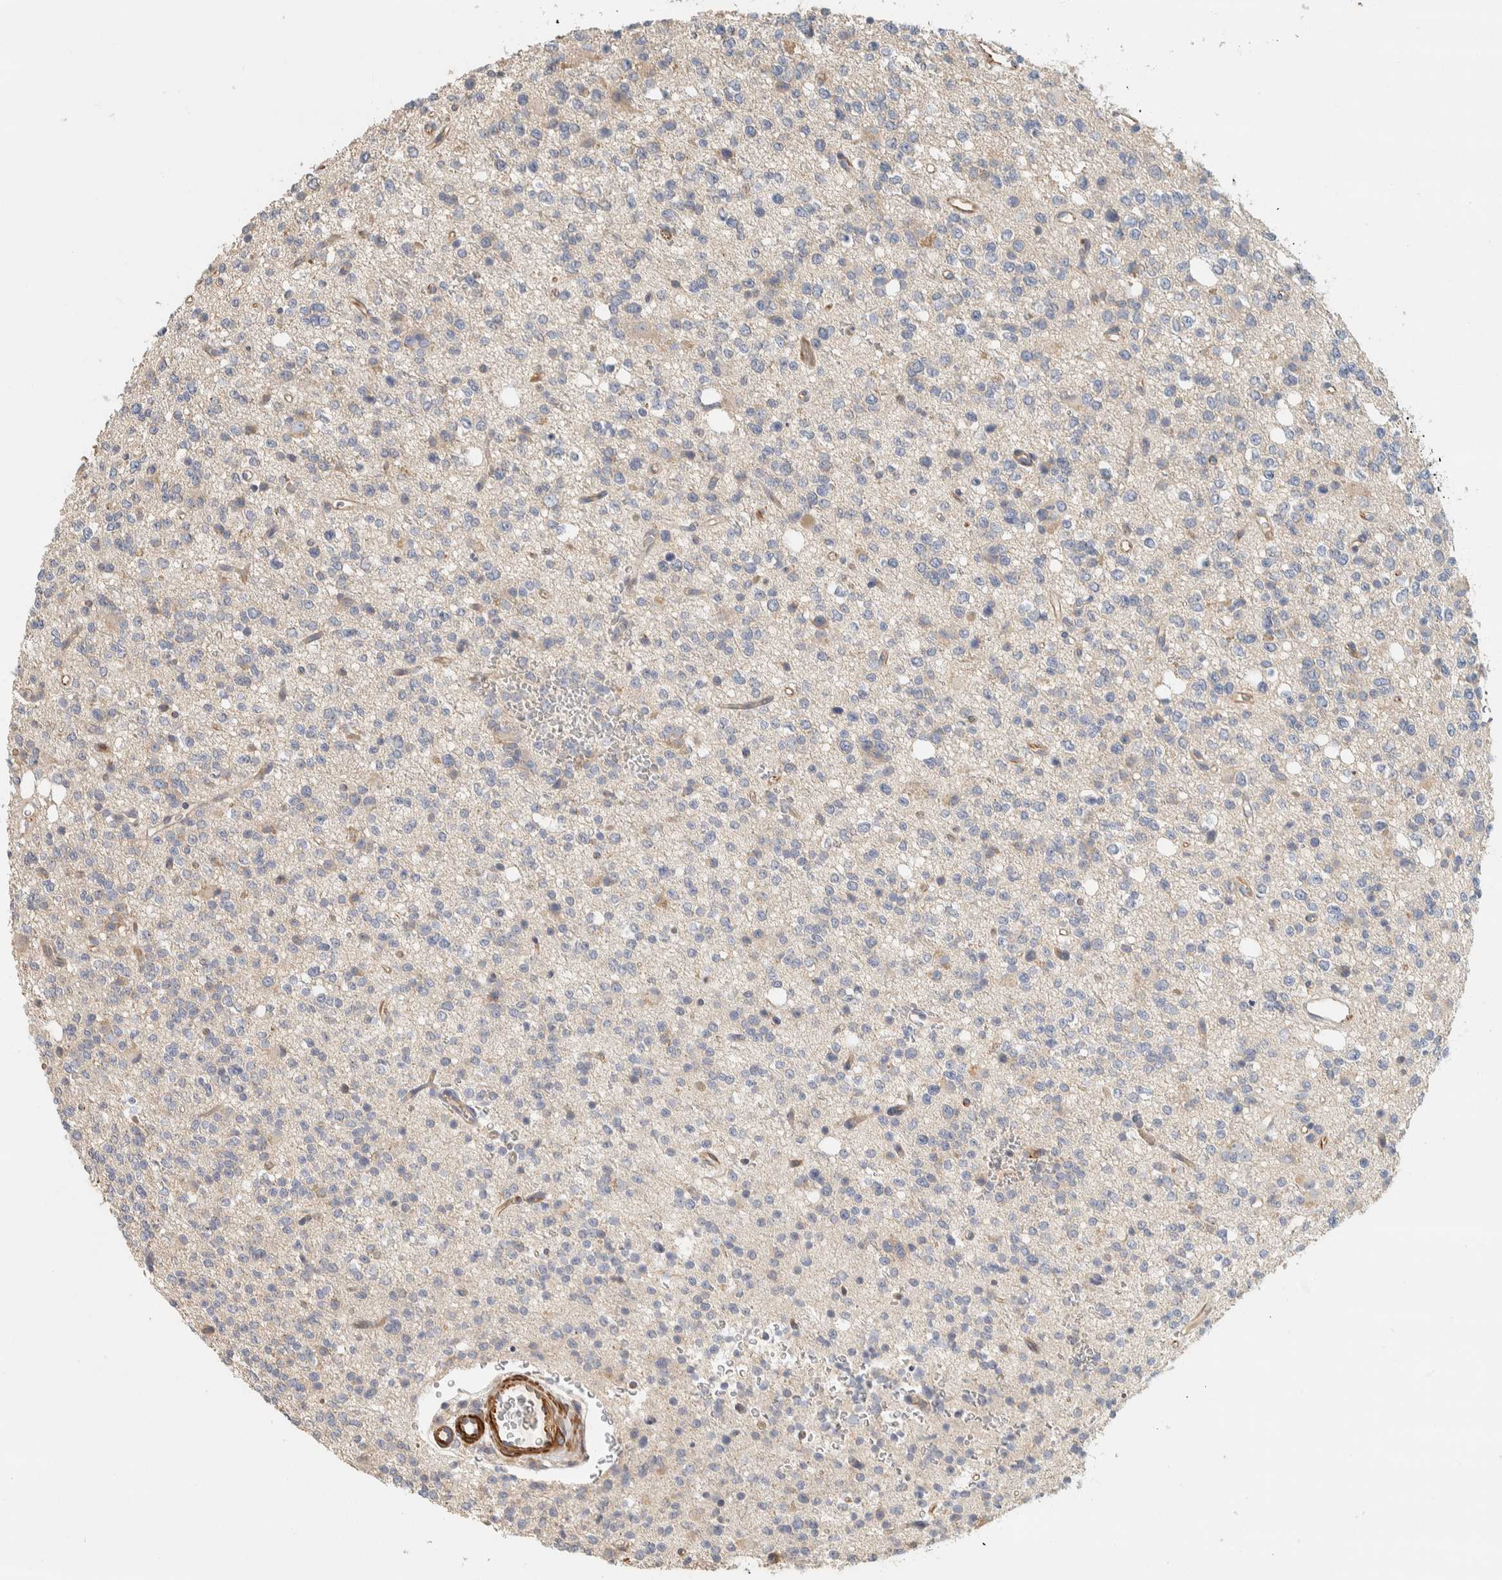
{"staining": {"intensity": "negative", "quantity": "none", "location": "none"}, "tissue": "glioma", "cell_type": "Tumor cells", "image_type": "cancer", "snomed": [{"axis": "morphology", "description": "Glioma, malignant, High grade"}, {"axis": "topography", "description": "Brain"}], "caption": "An immunohistochemistry (IHC) micrograph of malignant high-grade glioma is shown. There is no staining in tumor cells of malignant high-grade glioma.", "gene": "CDR2", "patient": {"sex": "female", "age": 62}}